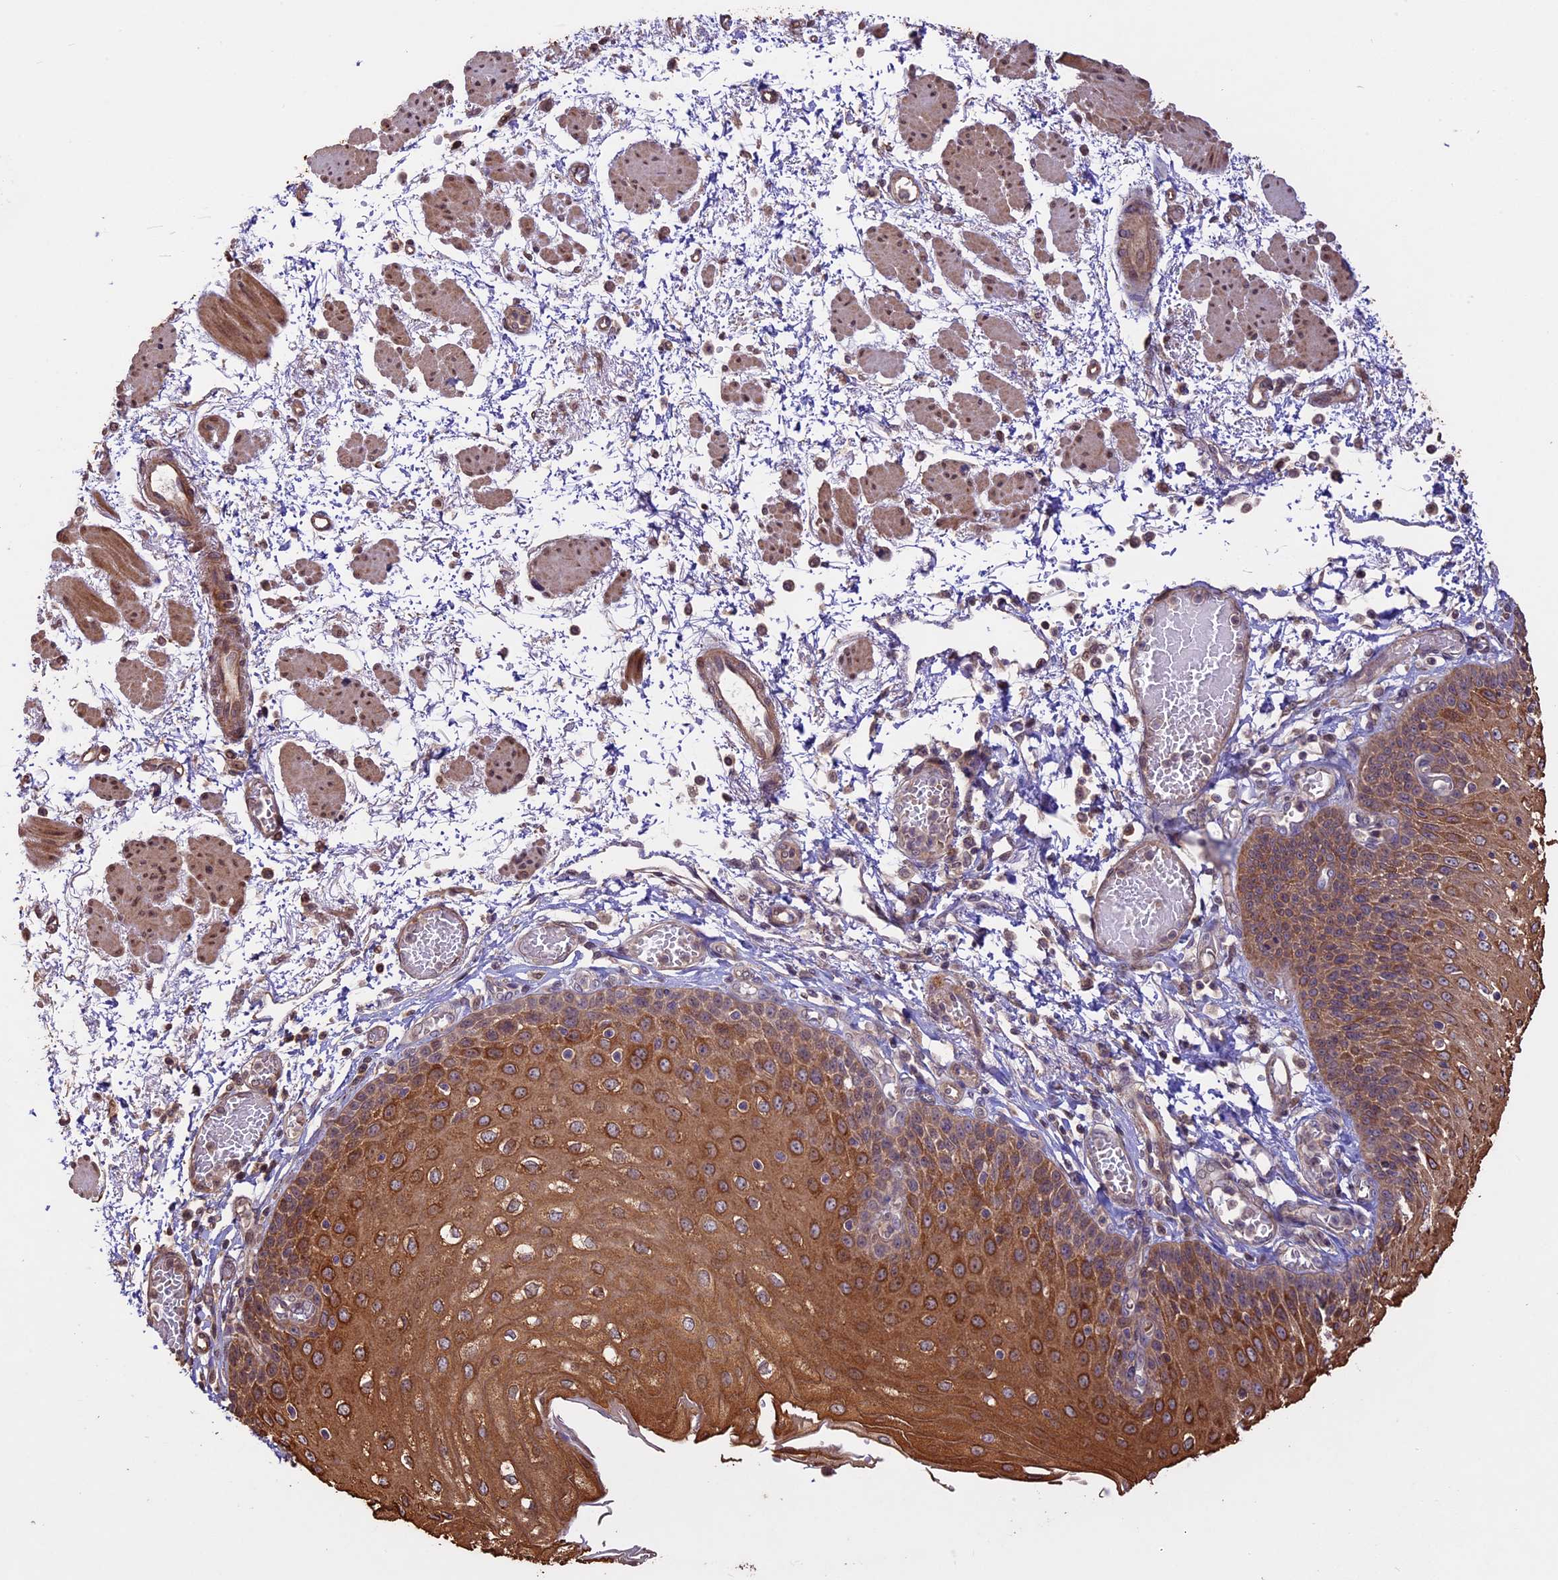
{"staining": {"intensity": "strong", "quantity": ">75%", "location": "cytoplasmic/membranous"}, "tissue": "esophagus", "cell_type": "Squamous epithelial cells", "image_type": "normal", "snomed": [{"axis": "morphology", "description": "Normal tissue, NOS"}, {"axis": "topography", "description": "Esophagus"}], "caption": "Strong cytoplasmic/membranous staining for a protein is appreciated in about >75% of squamous epithelial cells of benign esophagus using immunohistochemistry (IHC).", "gene": "BCAS4", "patient": {"sex": "male", "age": 81}}